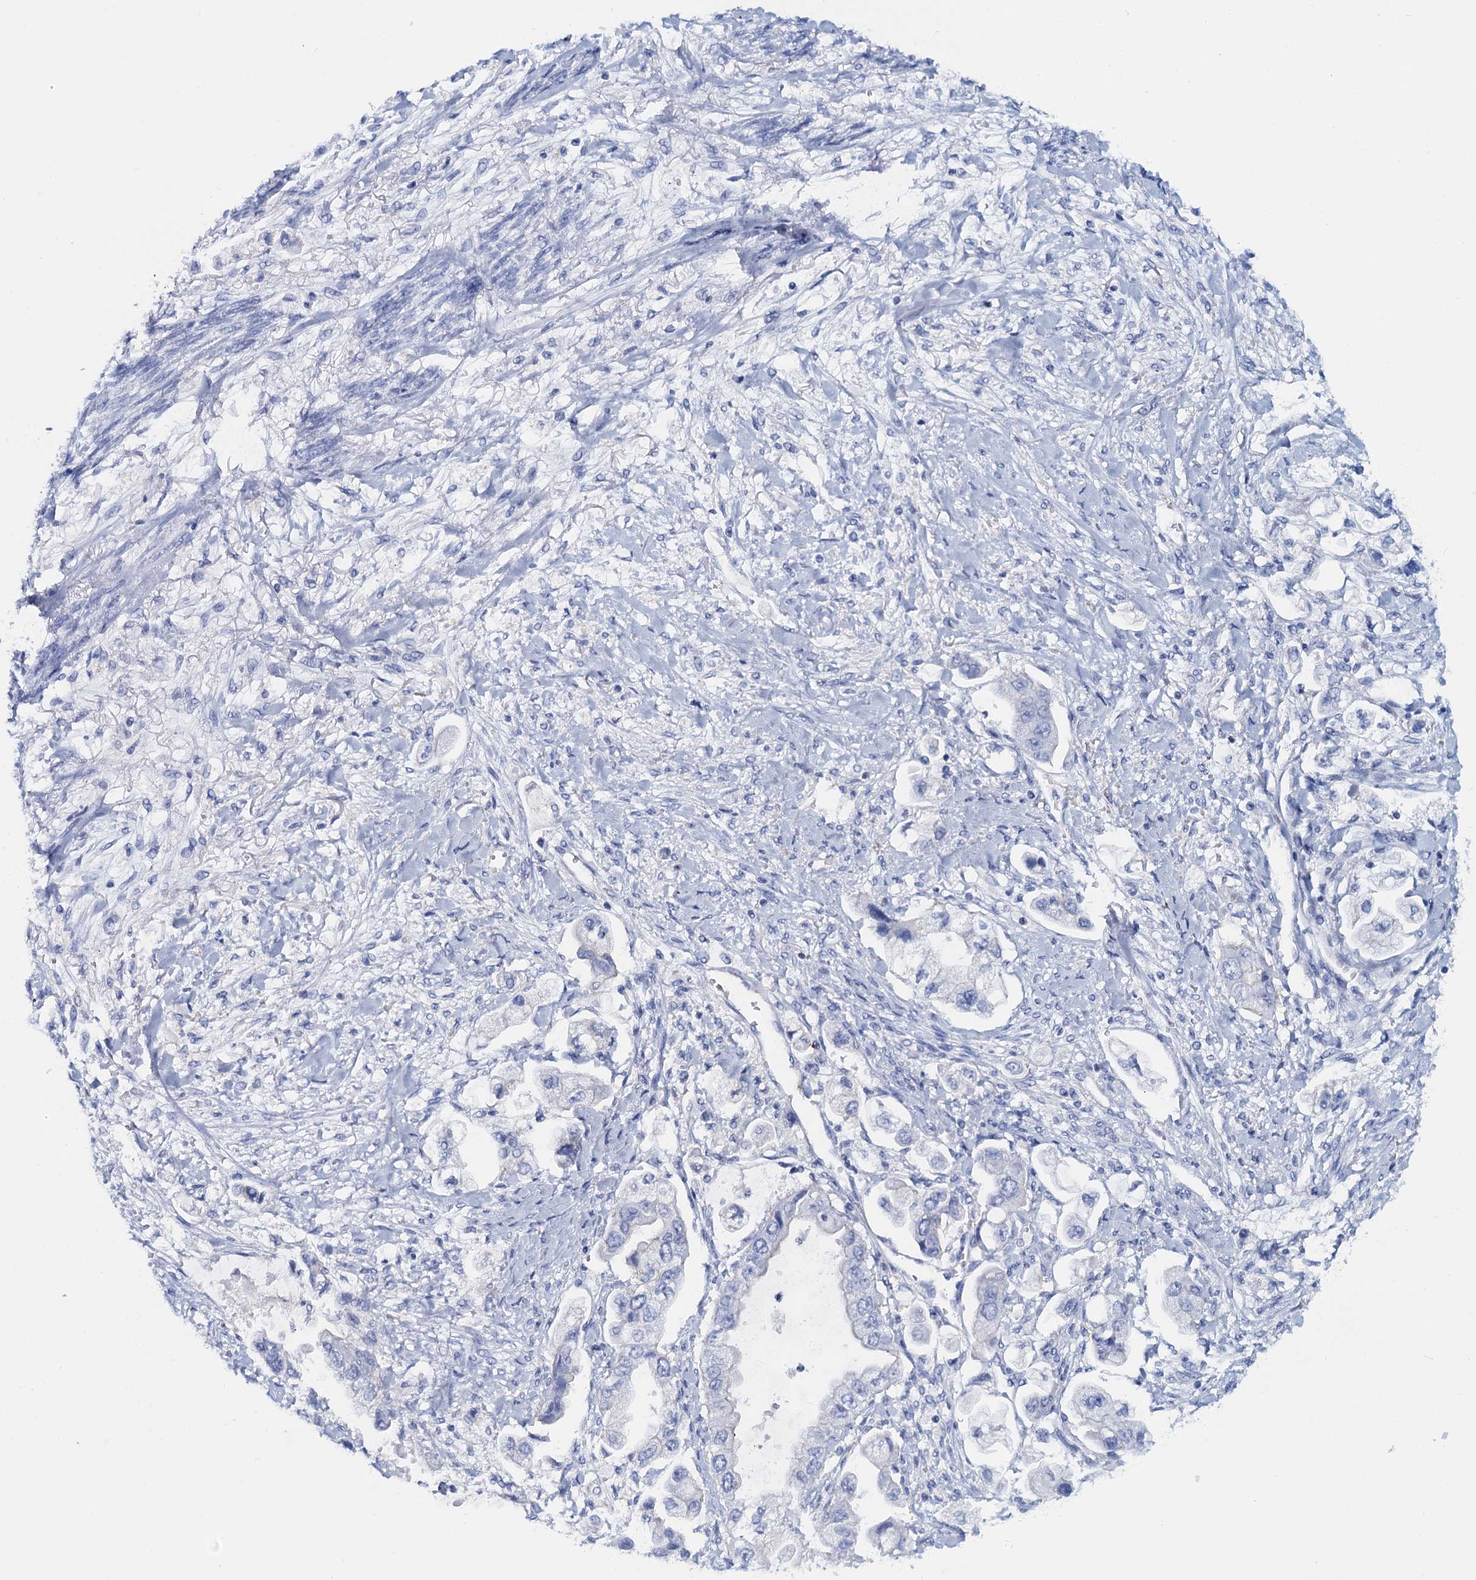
{"staining": {"intensity": "negative", "quantity": "none", "location": "none"}, "tissue": "stomach cancer", "cell_type": "Tumor cells", "image_type": "cancer", "snomed": [{"axis": "morphology", "description": "Adenocarcinoma, NOS"}, {"axis": "topography", "description": "Stomach"}], "caption": "Histopathology image shows no significant protein positivity in tumor cells of stomach cancer.", "gene": "CALML5", "patient": {"sex": "male", "age": 62}}